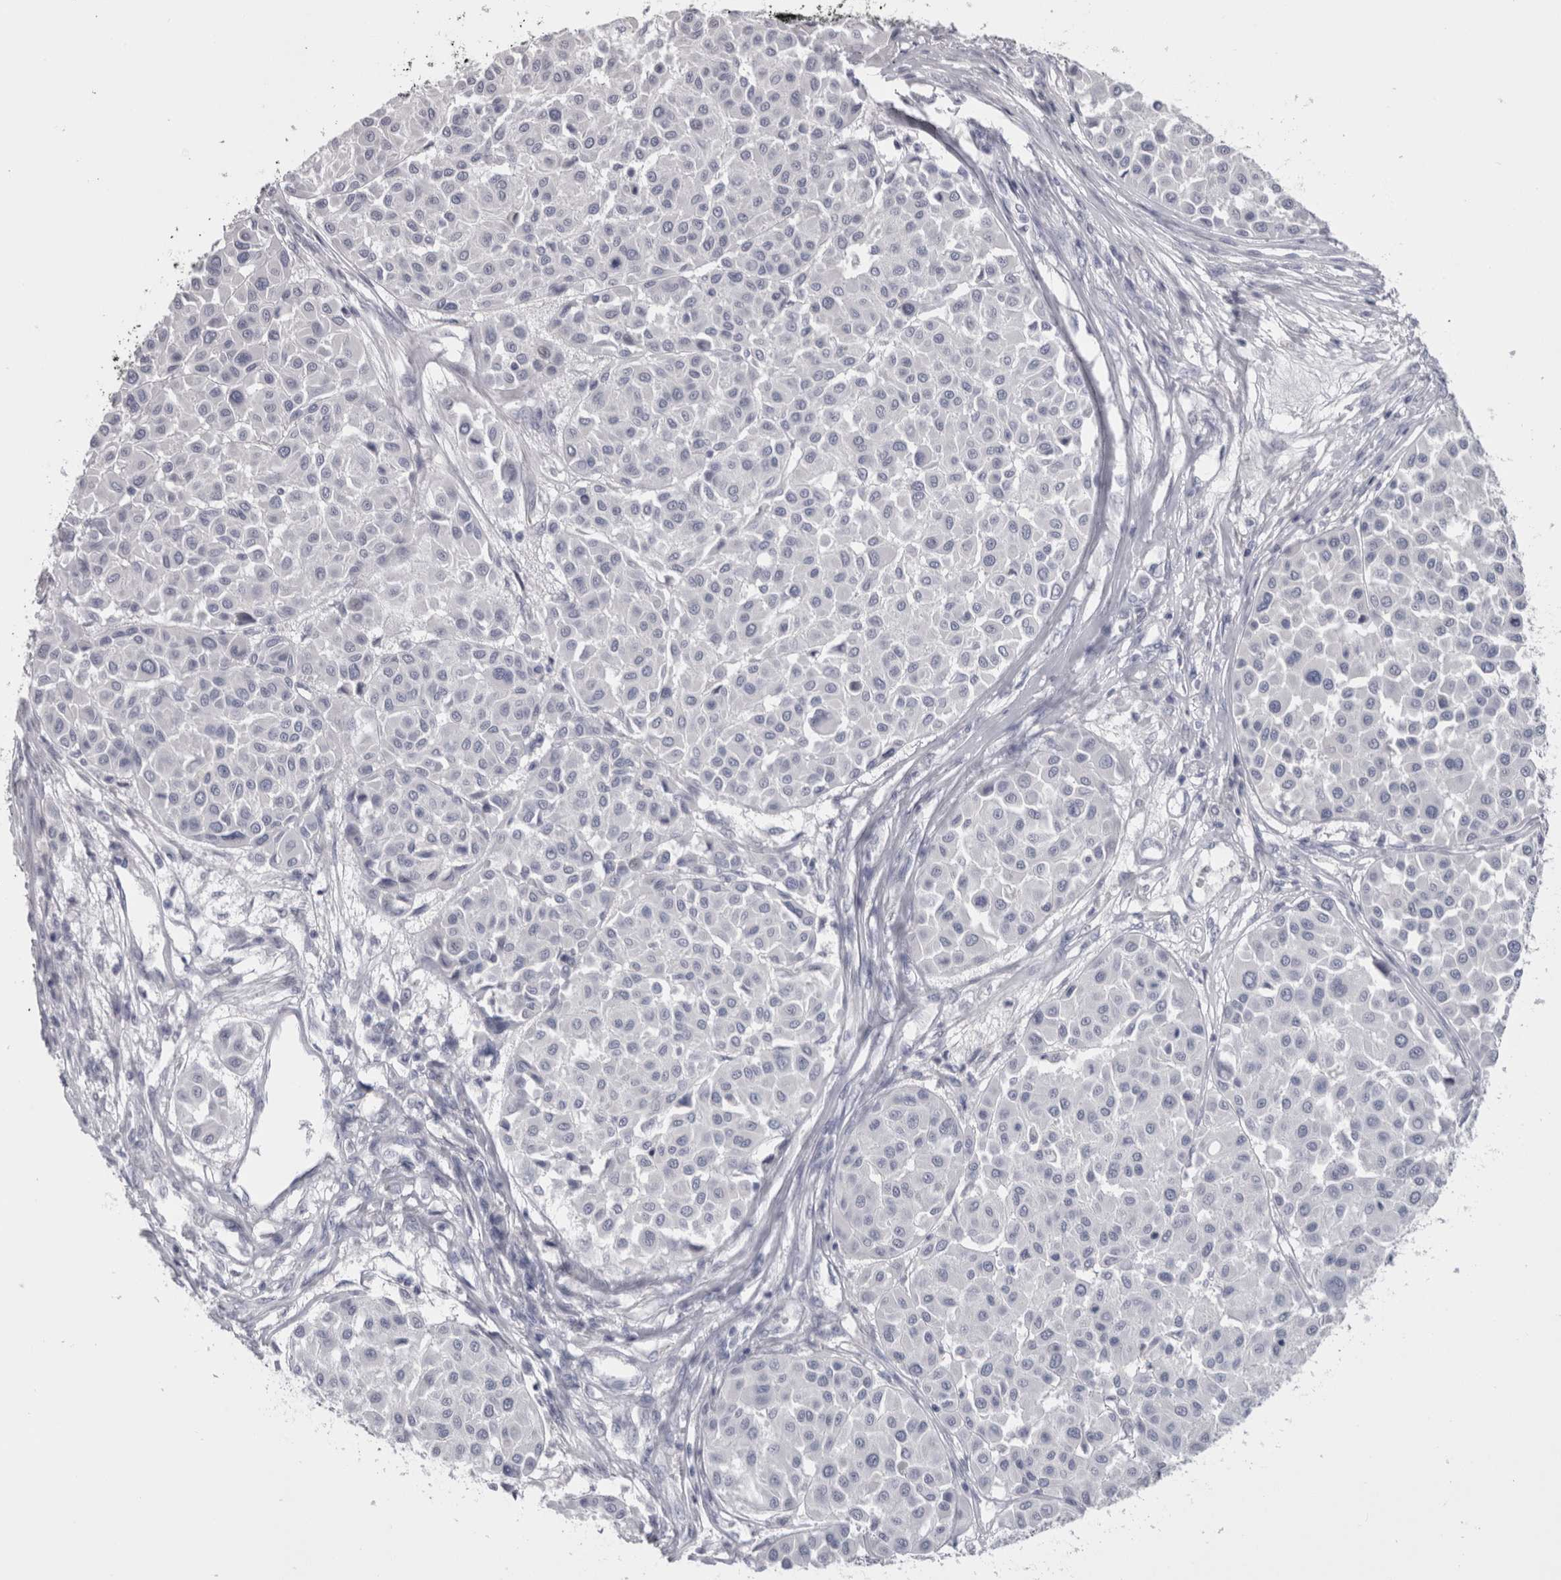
{"staining": {"intensity": "negative", "quantity": "none", "location": "none"}, "tissue": "melanoma", "cell_type": "Tumor cells", "image_type": "cancer", "snomed": [{"axis": "morphology", "description": "Malignant melanoma, Metastatic site"}, {"axis": "topography", "description": "Soft tissue"}], "caption": "A micrograph of human melanoma is negative for staining in tumor cells.", "gene": "MSMB", "patient": {"sex": "male", "age": 41}}